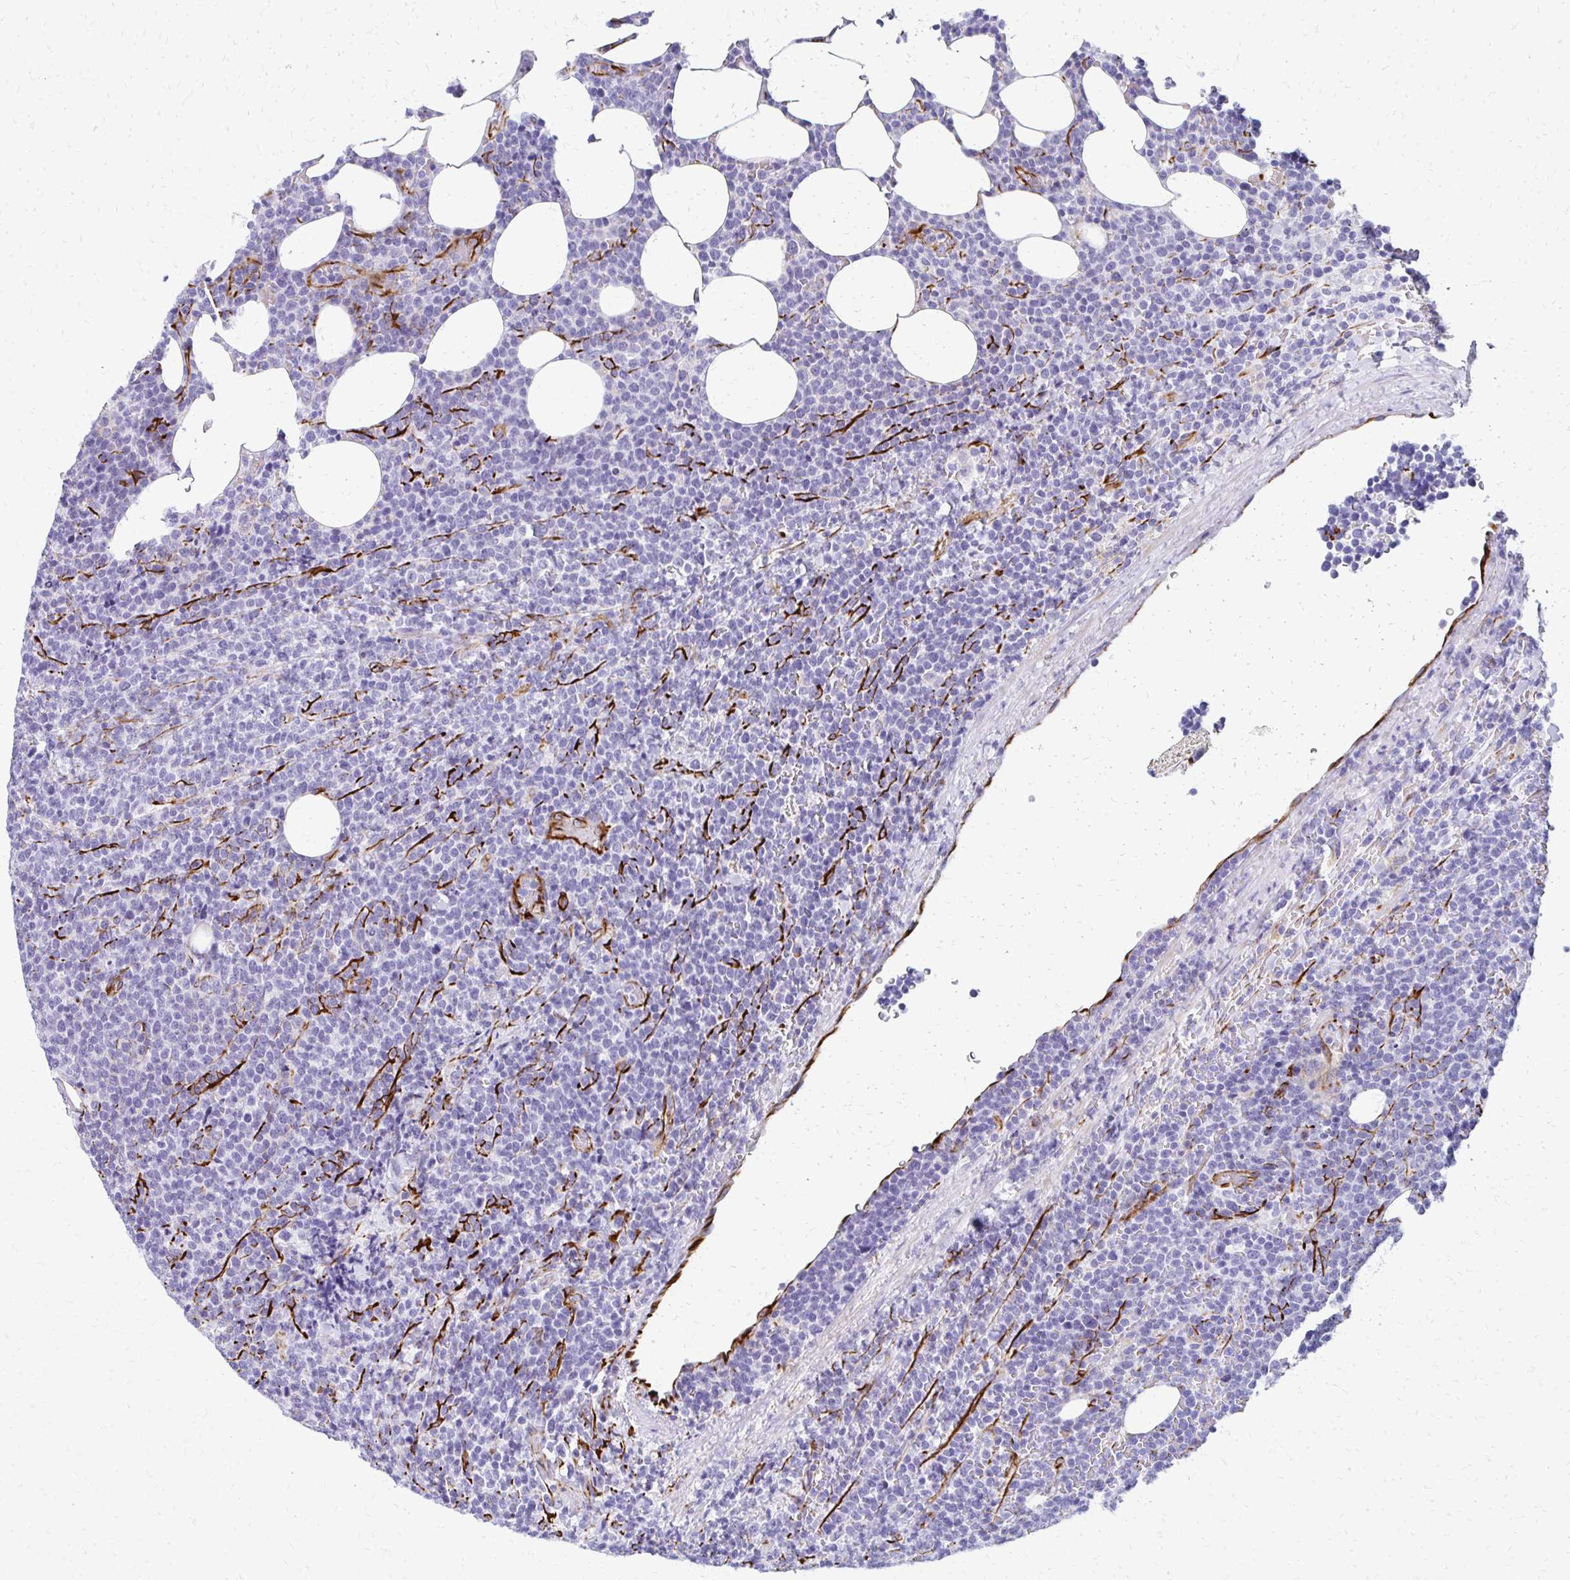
{"staining": {"intensity": "negative", "quantity": "none", "location": "none"}, "tissue": "lymphoma", "cell_type": "Tumor cells", "image_type": "cancer", "snomed": [{"axis": "morphology", "description": "Malignant lymphoma, non-Hodgkin's type, High grade"}, {"axis": "topography", "description": "Lymph node"}], "caption": "IHC micrograph of neoplastic tissue: lymphoma stained with DAB shows no significant protein staining in tumor cells.", "gene": "TMEM54", "patient": {"sex": "male", "age": 61}}